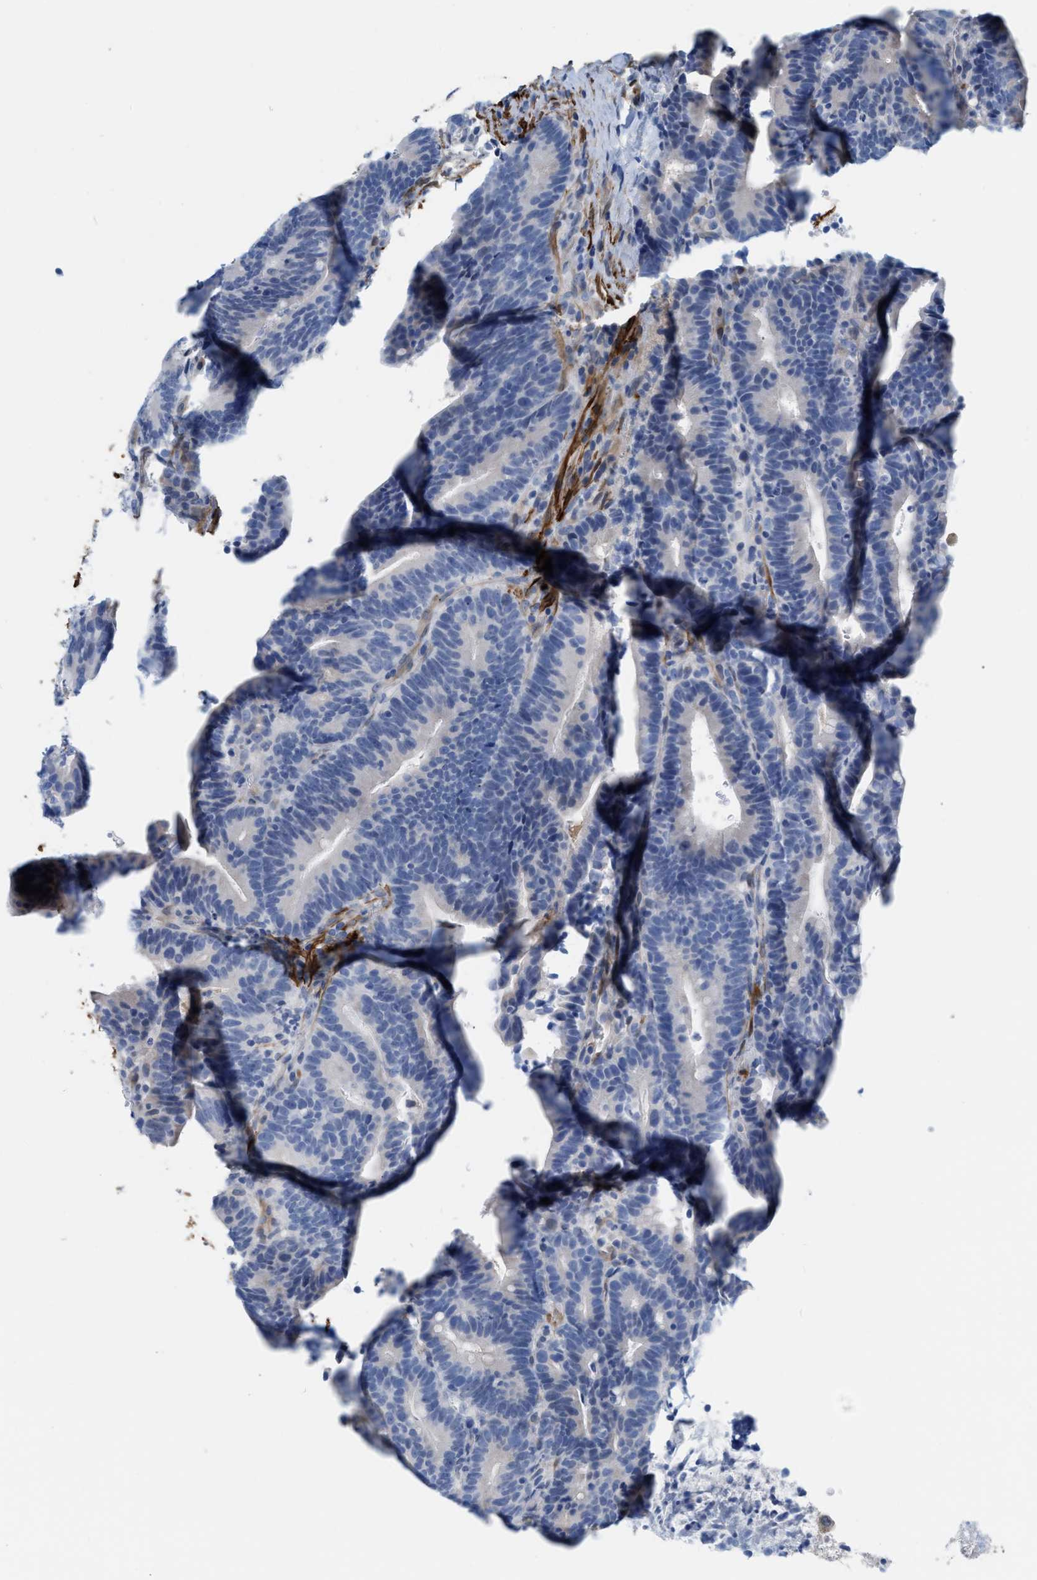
{"staining": {"intensity": "negative", "quantity": "none", "location": "none"}, "tissue": "colorectal cancer", "cell_type": "Tumor cells", "image_type": "cancer", "snomed": [{"axis": "morphology", "description": "Adenocarcinoma, NOS"}, {"axis": "topography", "description": "Colon"}], "caption": "DAB (3,3'-diaminobenzidine) immunohistochemical staining of colorectal cancer displays no significant expression in tumor cells.", "gene": "TAGLN", "patient": {"sex": "female", "age": 66}}